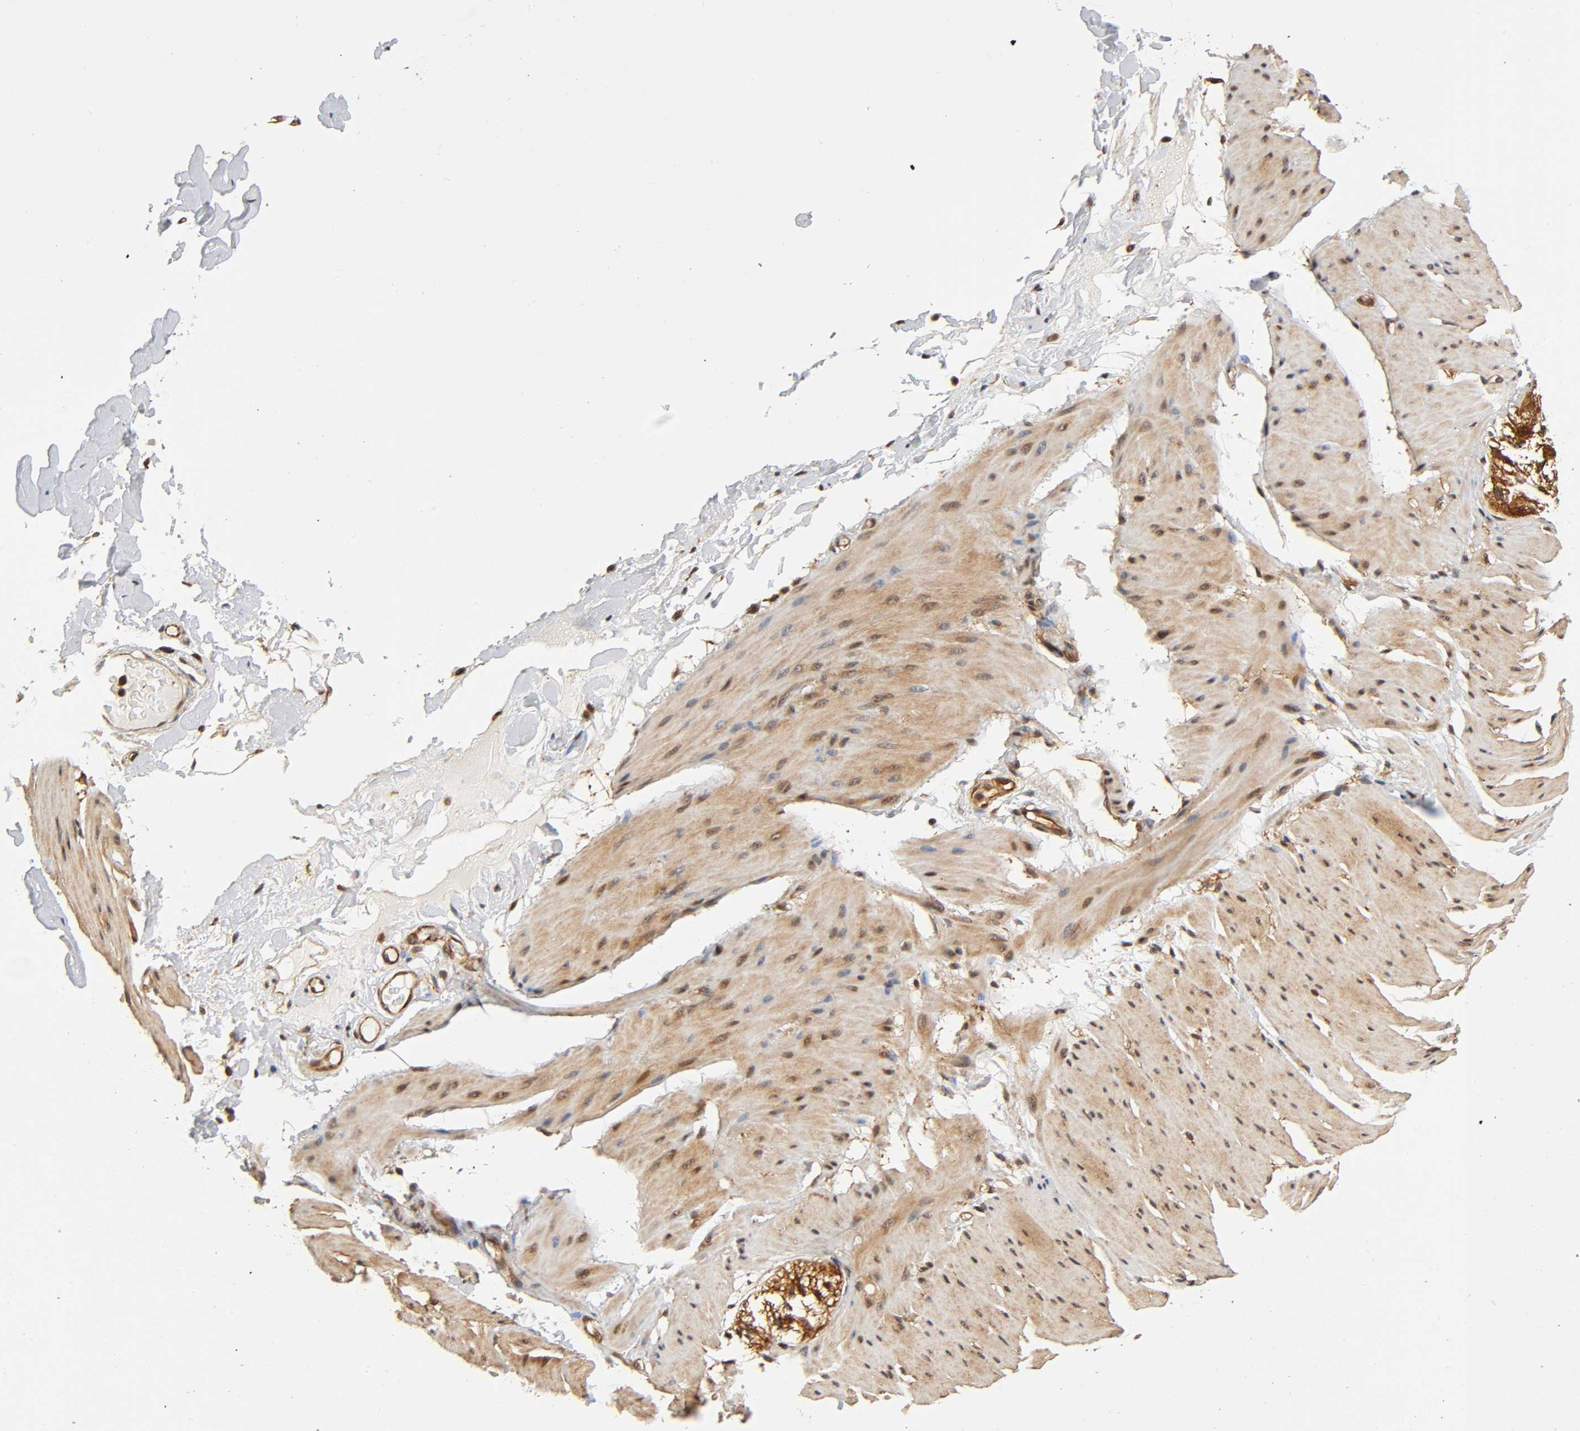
{"staining": {"intensity": "weak", "quantity": ">75%", "location": "cytoplasmic/membranous,nuclear"}, "tissue": "smooth muscle", "cell_type": "Smooth muscle cells", "image_type": "normal", "snomed": [{"axis": "morphology", "description": "Normal tissue, NOS"}, {"axis": "topography", "description": "Smooth muscle"}, {"axis": "topography", "description": "Colon"}], "caption": "Smooth muscle stained with immunohistochemistry demonstrates weak cytoplasmic/membranous,nuclear expression in approximately >75% of smooth muscle cells.", "gene": "IQCJ", "patient": {"sex": "male", "age": 67}}